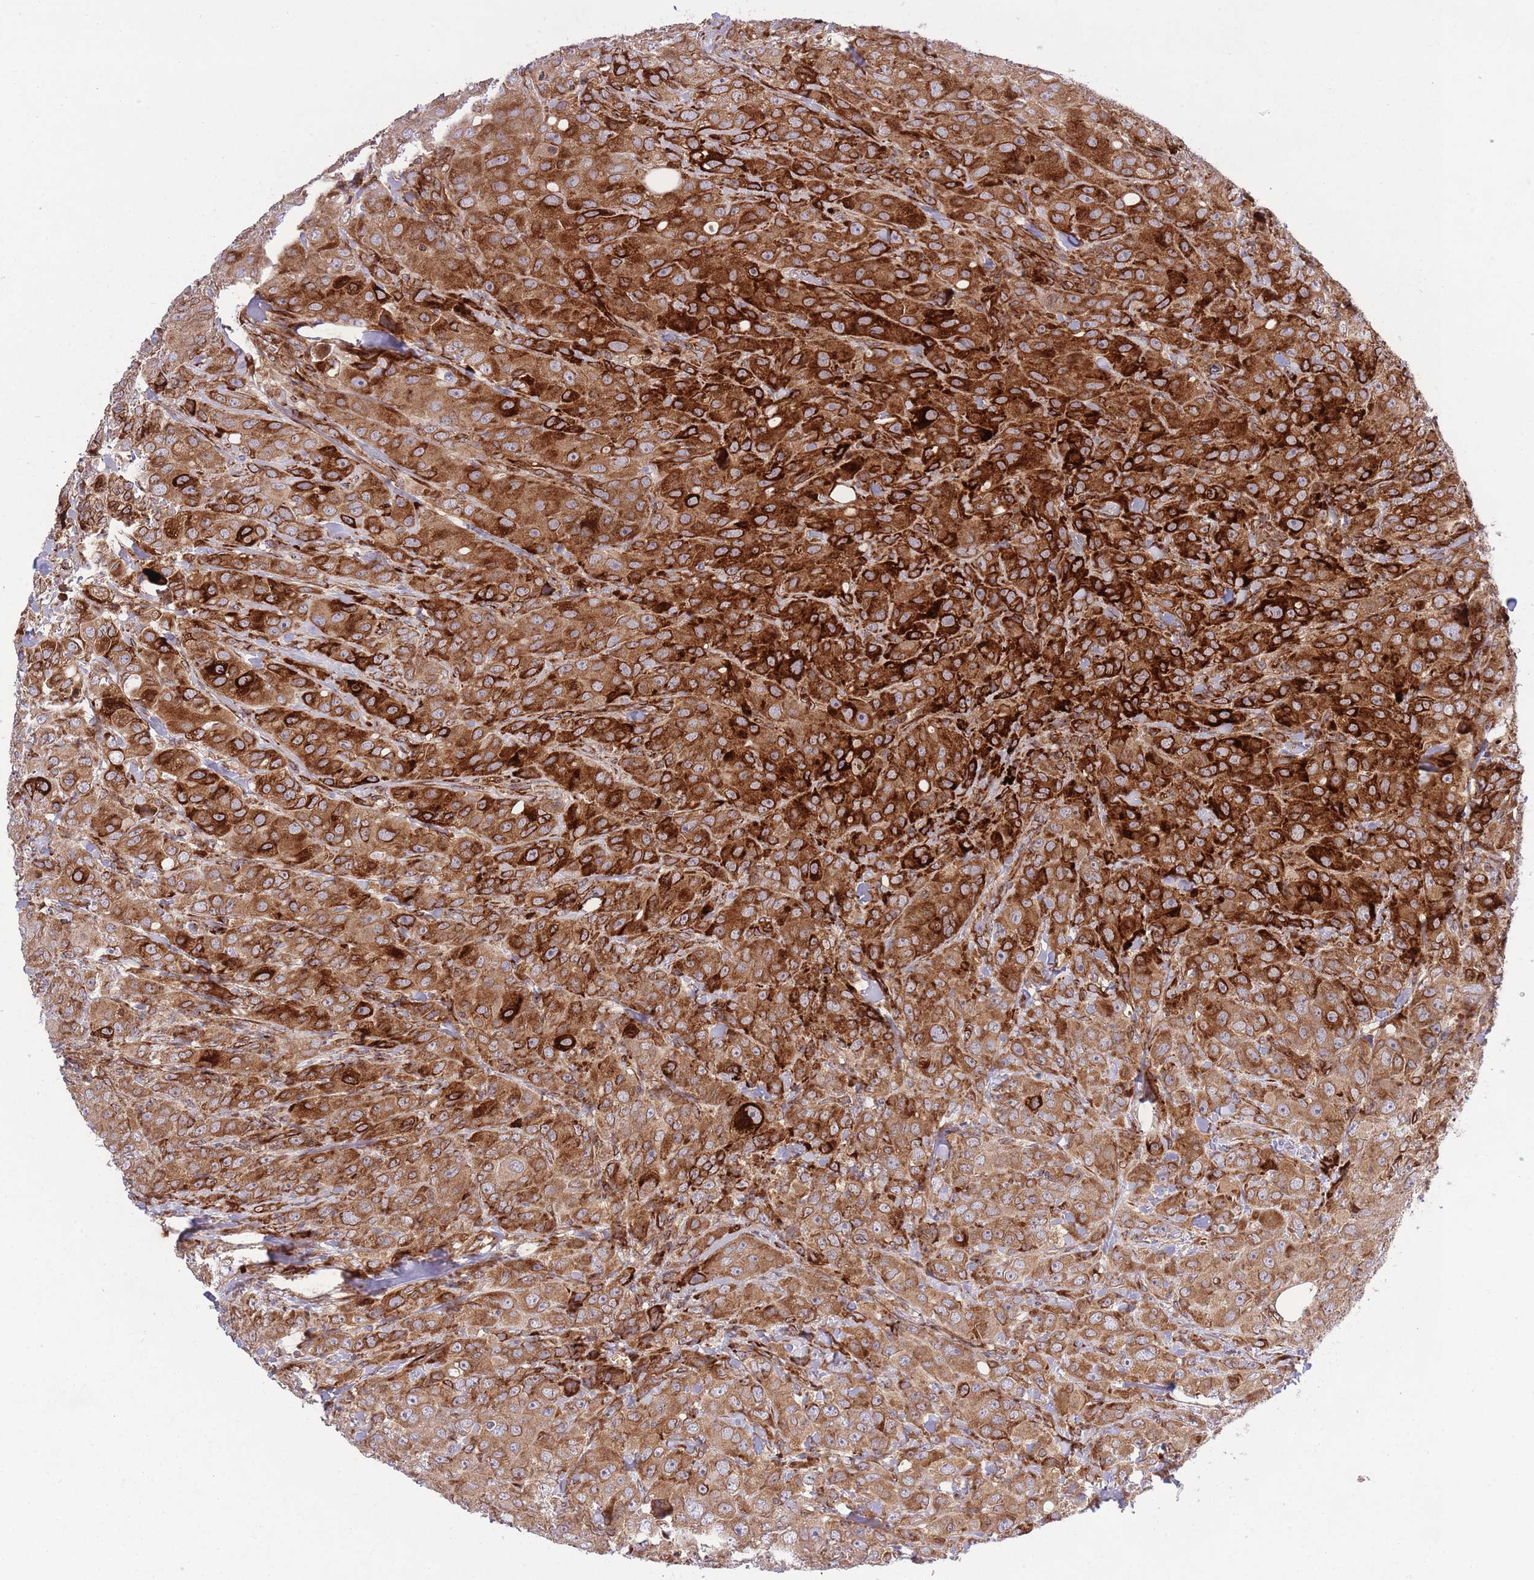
{"staining": {"intensity": "strong", "quantity": ">75%", "location": "cytoplasmic/membranous"}, "tissue": "breast cancer", "cell_type": "Tumor cells", "image_type": "cancer", "snomed": [{"axis": "morphology", "description": "Duct carcinoma"}, {"axis": "topography", "description": "Breast"}], "caption": "DAB immunohistochemical staining of intraductal carcinoma (breast) shows strong cytoplasmic/membranous protein expression in approximately >75% of tumor cells.", "gene": "CISH", "patient": {"sex": "female", "age": 43}}